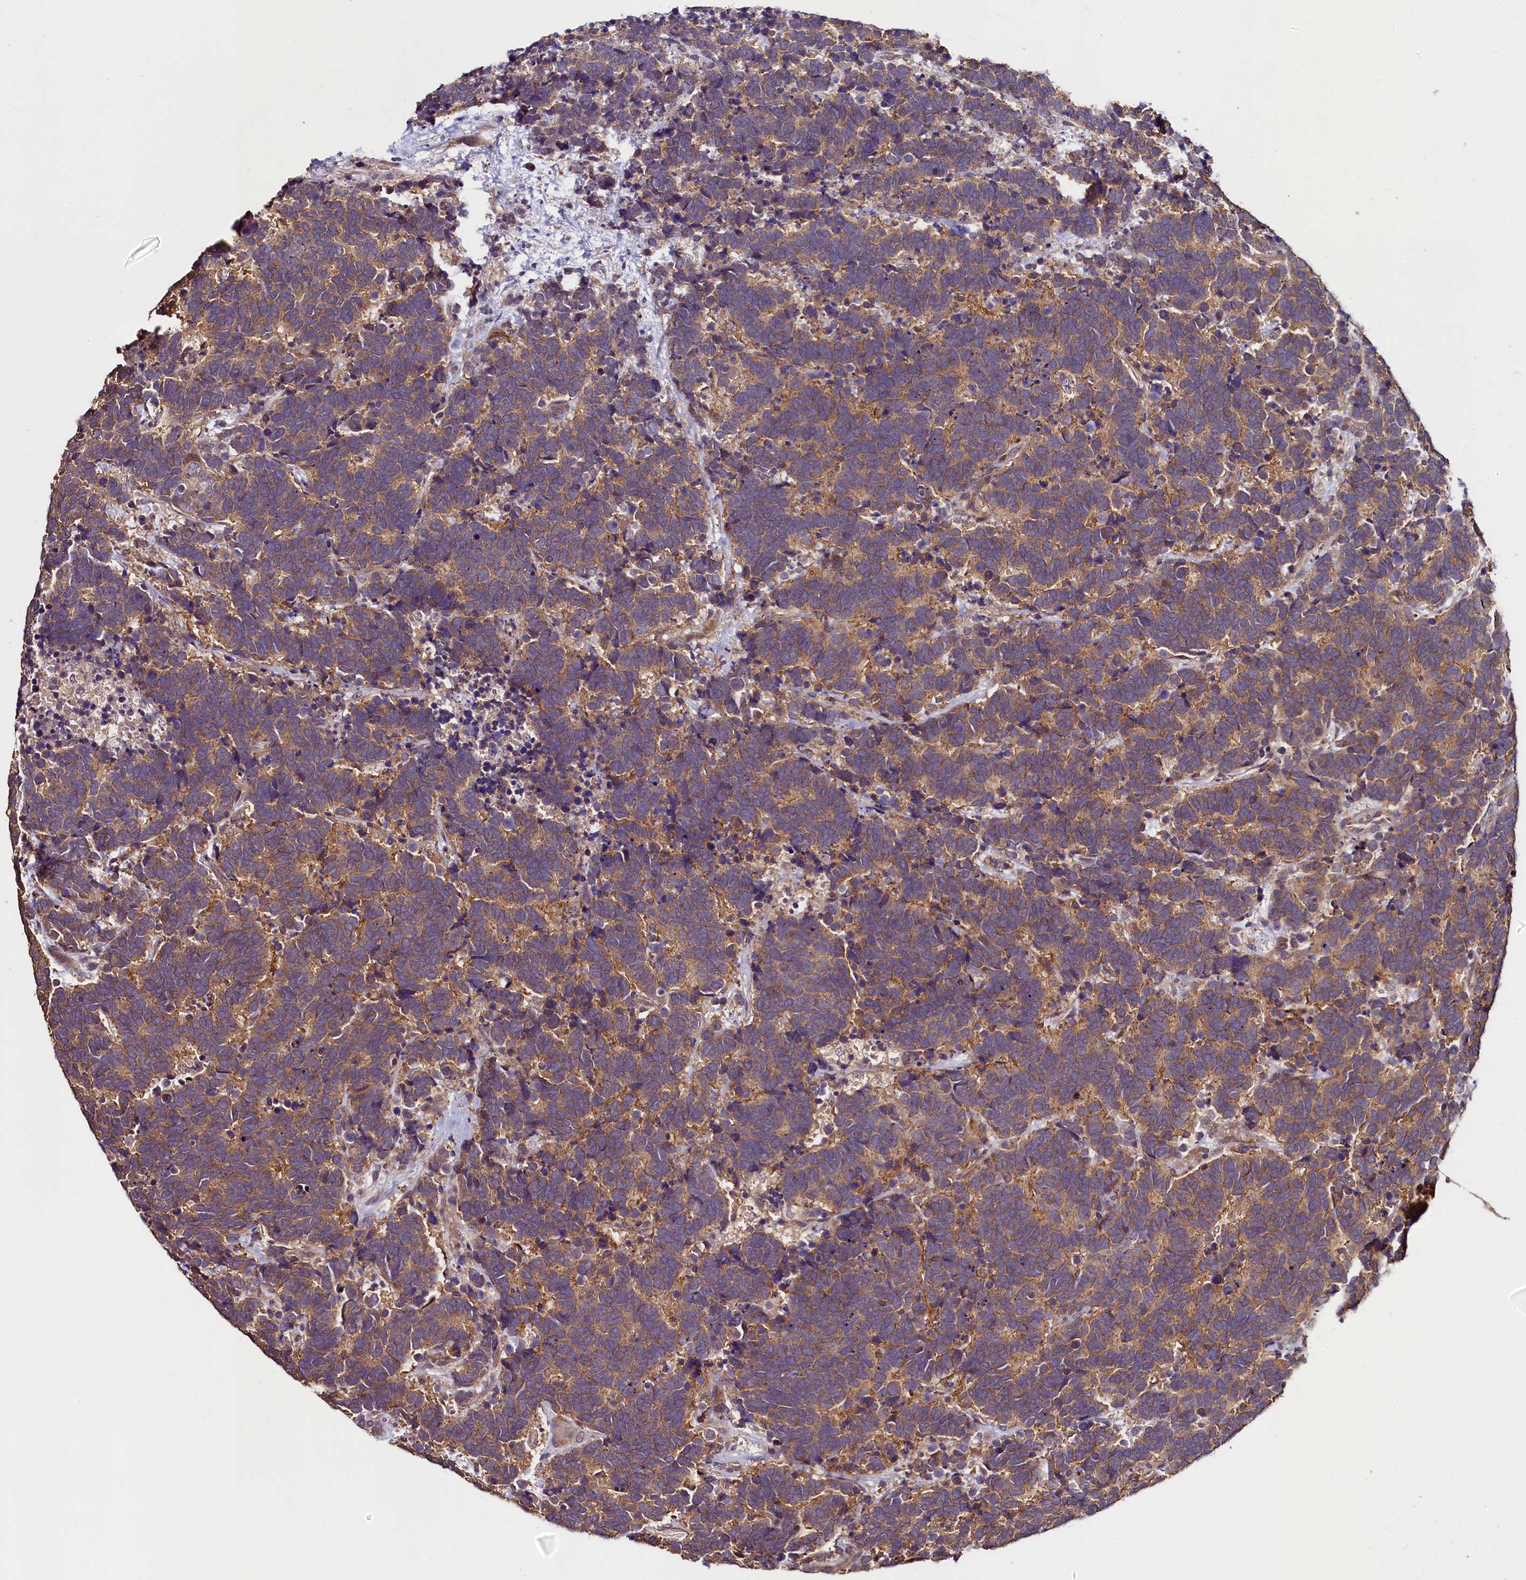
{"staining": {"intensity": "moderate", "quantity": ">75%", "location": "cytoplasmic/membranous"}, "tissue": "carcinoid", "cell_type": "Tumor cells", "image_type": "cancer", "snomed": [{"axis": "morphology", "description": "Carcinoma, NOS"}, {"axis": "morphology", "description": "Carcinoid, malignant, NOS"}, {"axis": "topography", "description": "Urinary bladder"}], "caption": "Human carcinoid stained with a brown dye shows moderate cytoplasmic/membranous positive expression in approximately >75% of tumor cells.", "gene": "PALM", "patient": {"sex": "male", "age": 57}}